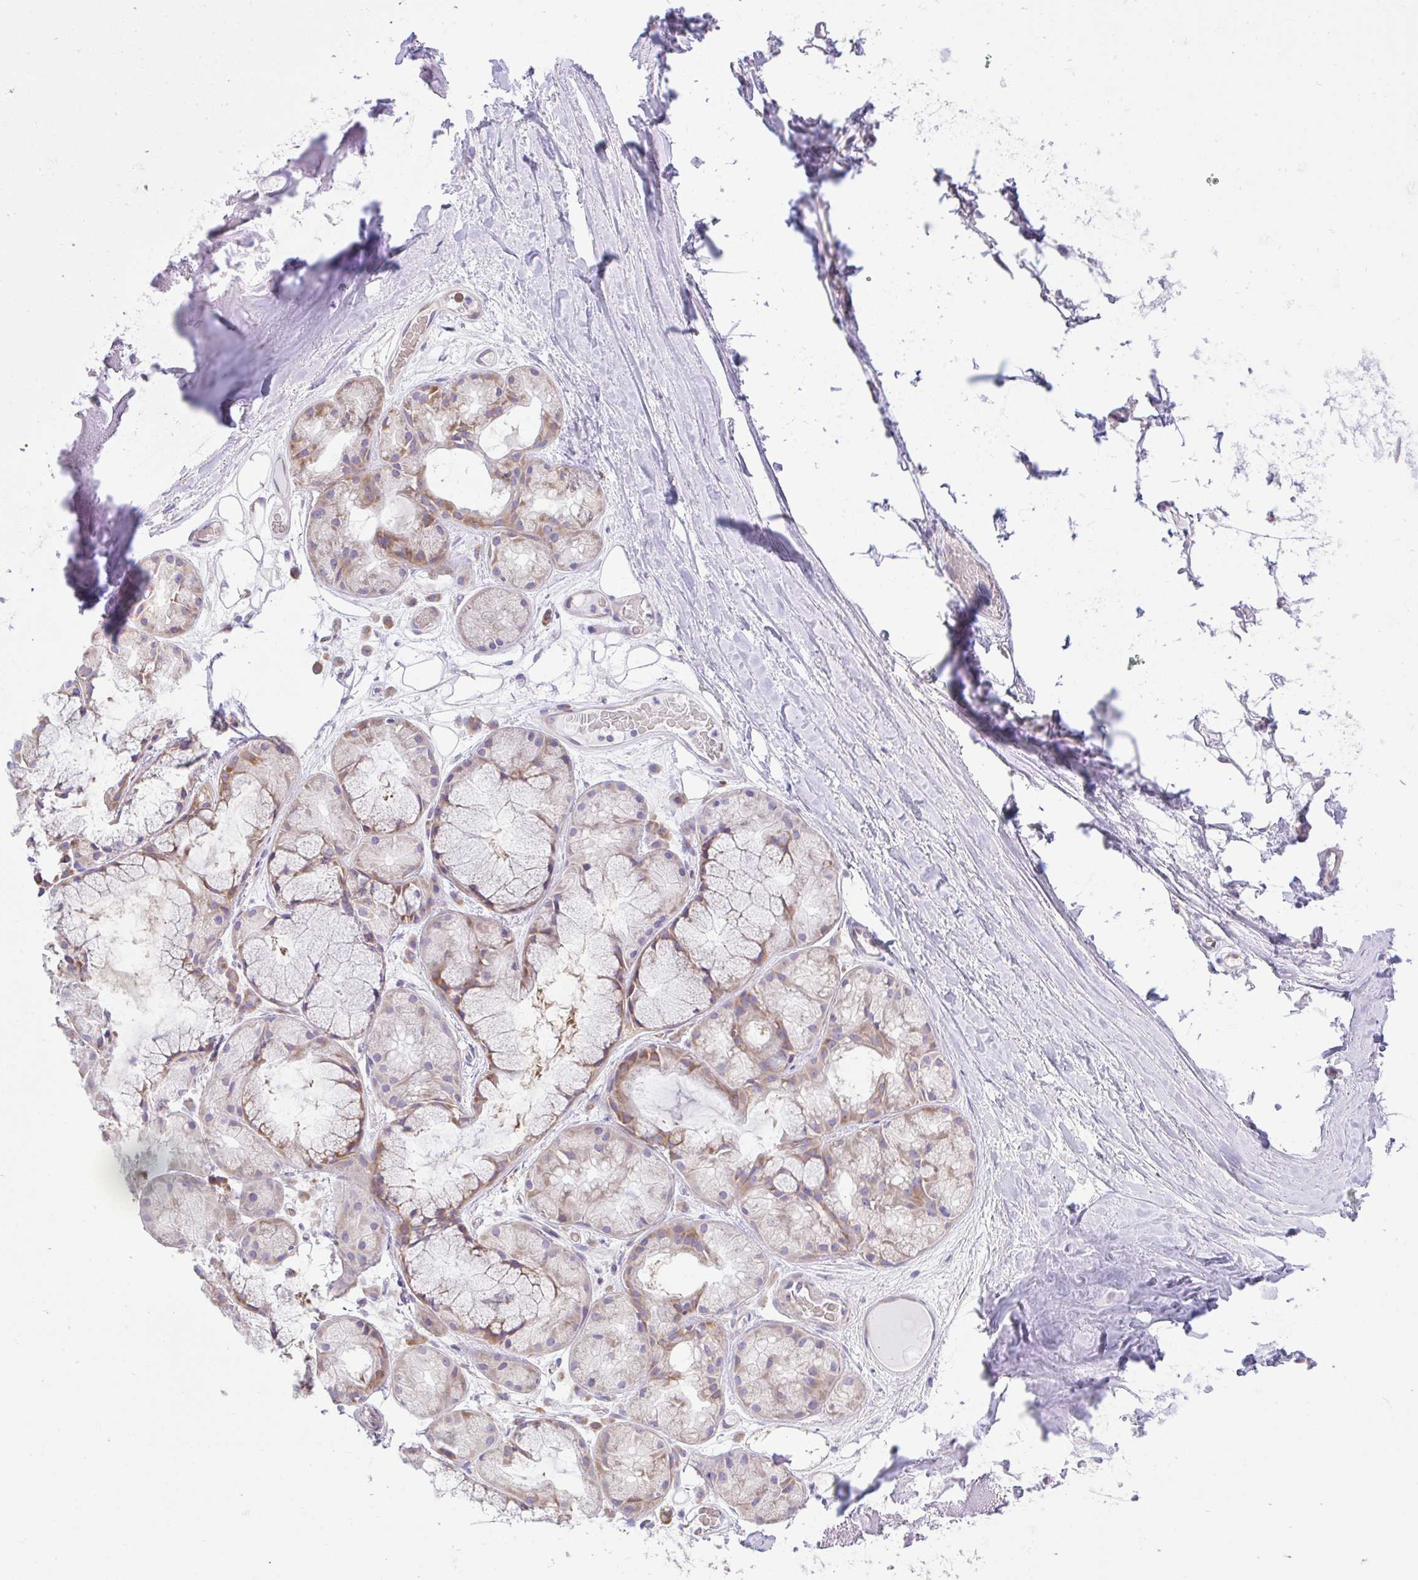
{"staining": {"intensity": "negative", "quantity": "none", "location": "none"}, "tissue": "adipose tissue", "cell_type": "Adipocytes", "image_type": "normal", "snomed": [{"axis": "morphology", "description": "Normal tissue, NOS"}, {"axis": "topography", "description": "Lymph node"}, {"axis": "topography", "description": "Cartilage tissue"}, {"axis": "topography", "description": "Nasopharynx"}], "caption": "This is an IHC micrograph of benign human adipose tissue. There is no expression in adipocytes.", "gene": "EEF1A1", "patient": {"sex": "male", "age": 63}}